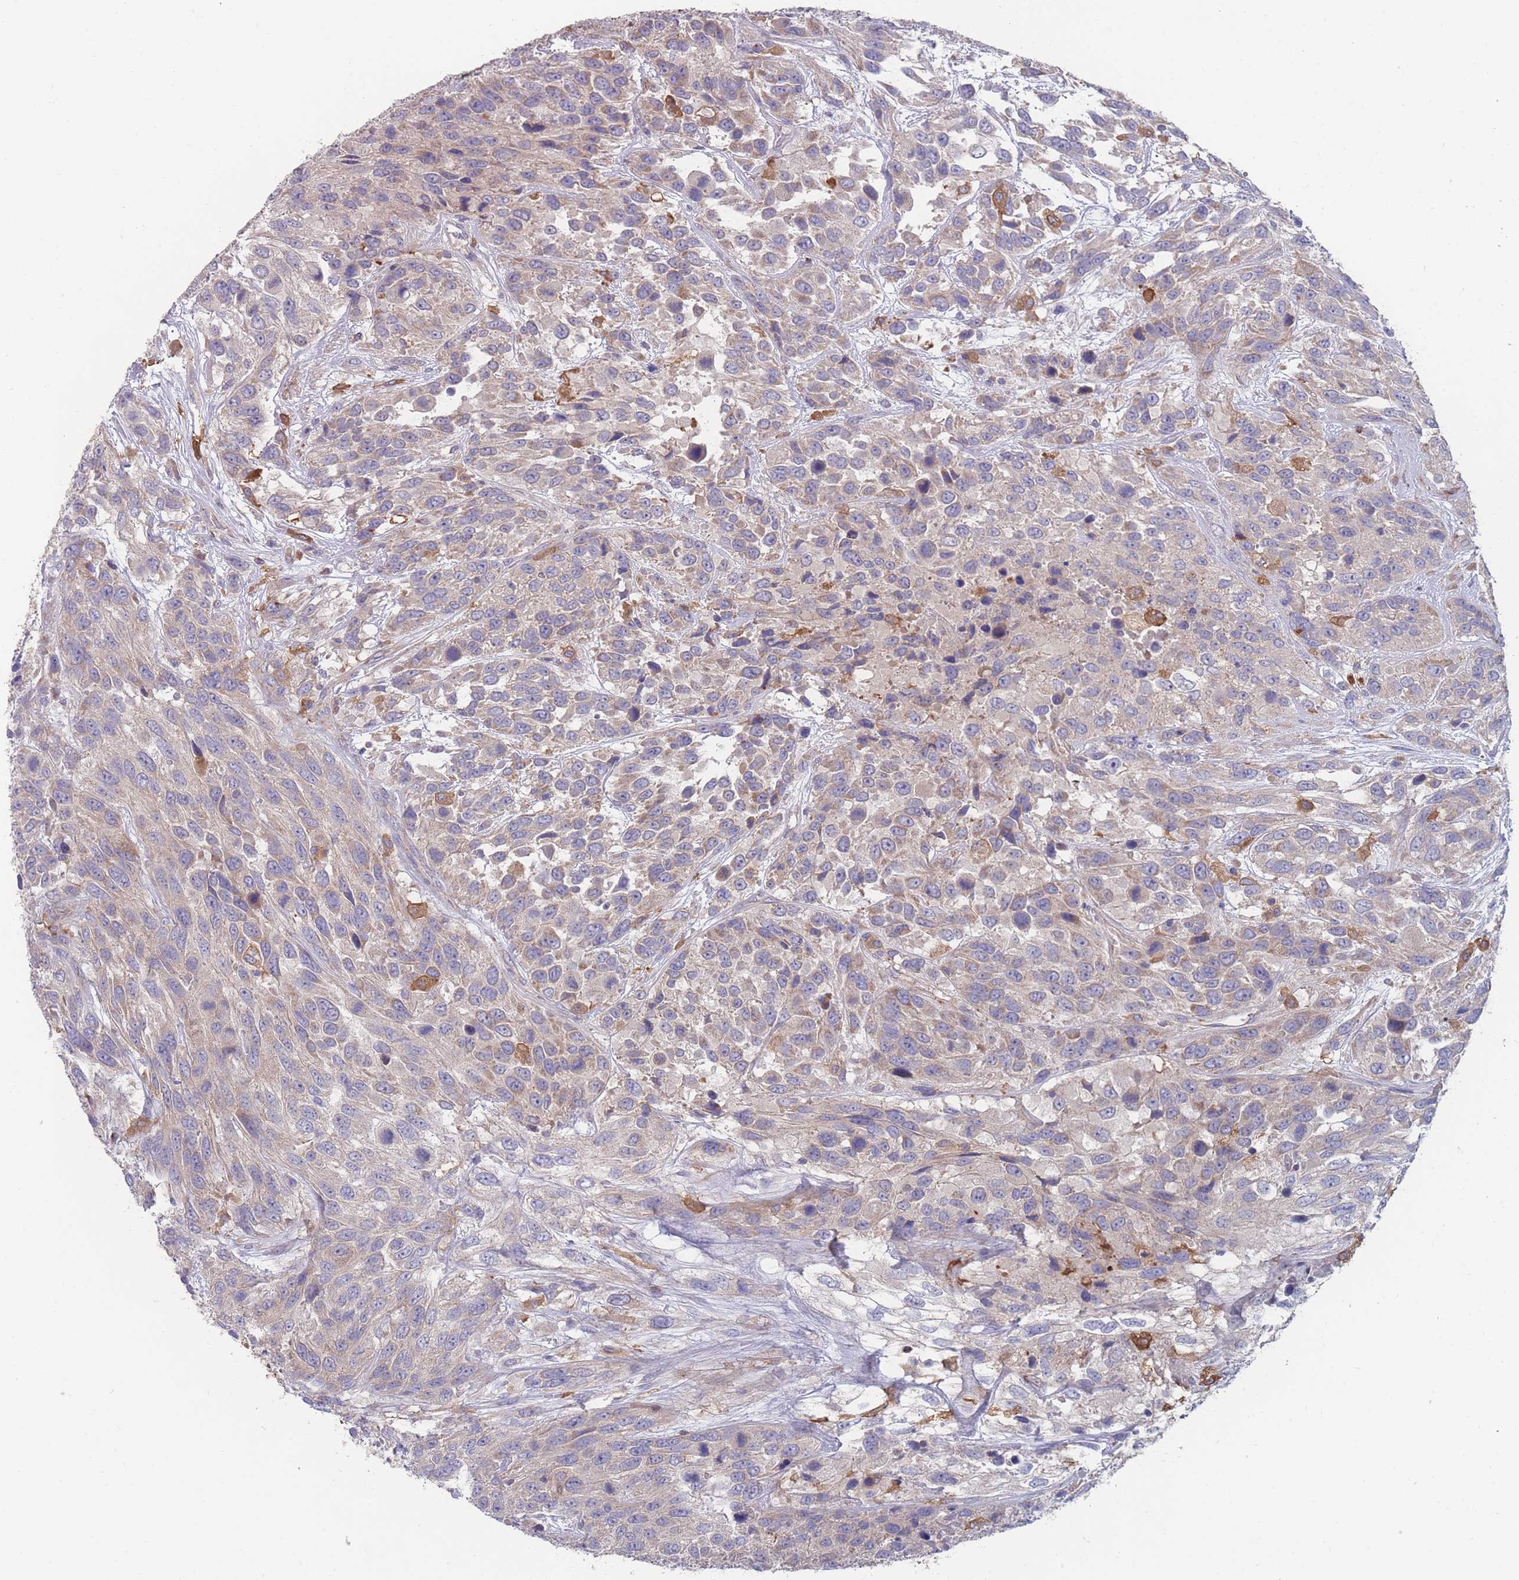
{"staining": {"intensity": "weak", "quantity": "<25%", "location": "cytoplasmic/membranous"}, "tissue": "urothelial cancer", "cell_type": "Tumor cells", "image_type": "cancer", "snomed": [{"axis": "morphology", "description": "Urothelial carcinoma, High grade"}, {"axis": "topography", "description": "Urinary bladder"}], "caption": "Human urothelial carcinoma (high-grade) stained for a protein using immunohistochemistry reveals no positivity in tumor cells.", "gene": "CD33", "patient": {"sex": "female", "age": 70}}